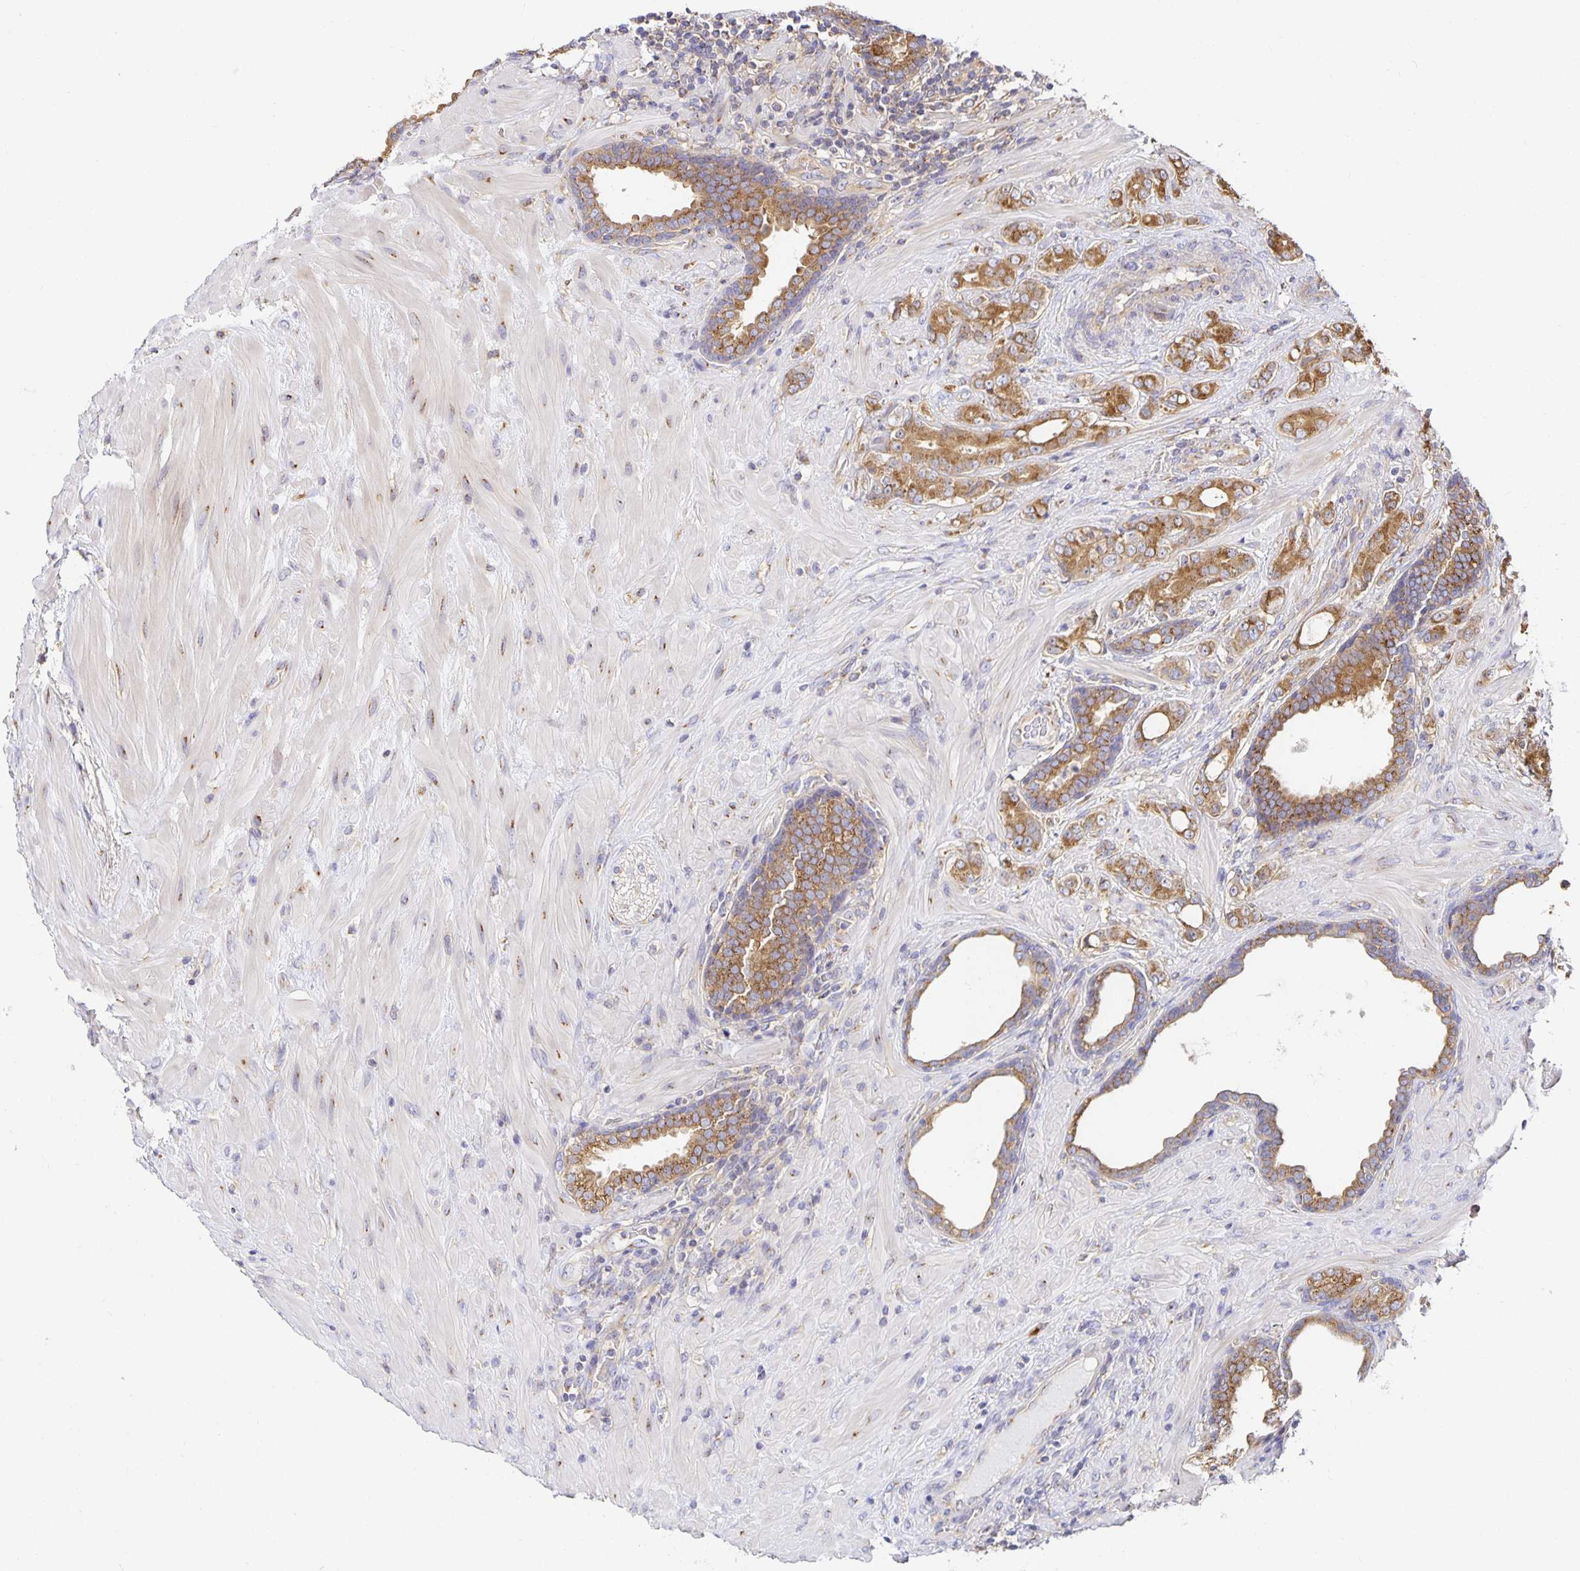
{"staining": {"intensity": "moderate", "quantity": ">75%", "location": "cytoplasmic/membranous"}, "tissue": "prostate cancer", "cell_type": "Tumor cells", "image_type": "cancer", "snomed": [{"axis": "morphology", "description": "Adenocarcinoma, High grade"}, {"axis": "topography", "description": "Prostate"}], "caption": "Immunohistochemical staining of human prostate adenocarcinoma (high-grade) displays medium levels of moderate cytoplasmic/membranous protein expression in approximately >75% of tumor cells.", "gene": "USO1", "patient": {"sex": "male", "age": 62}}